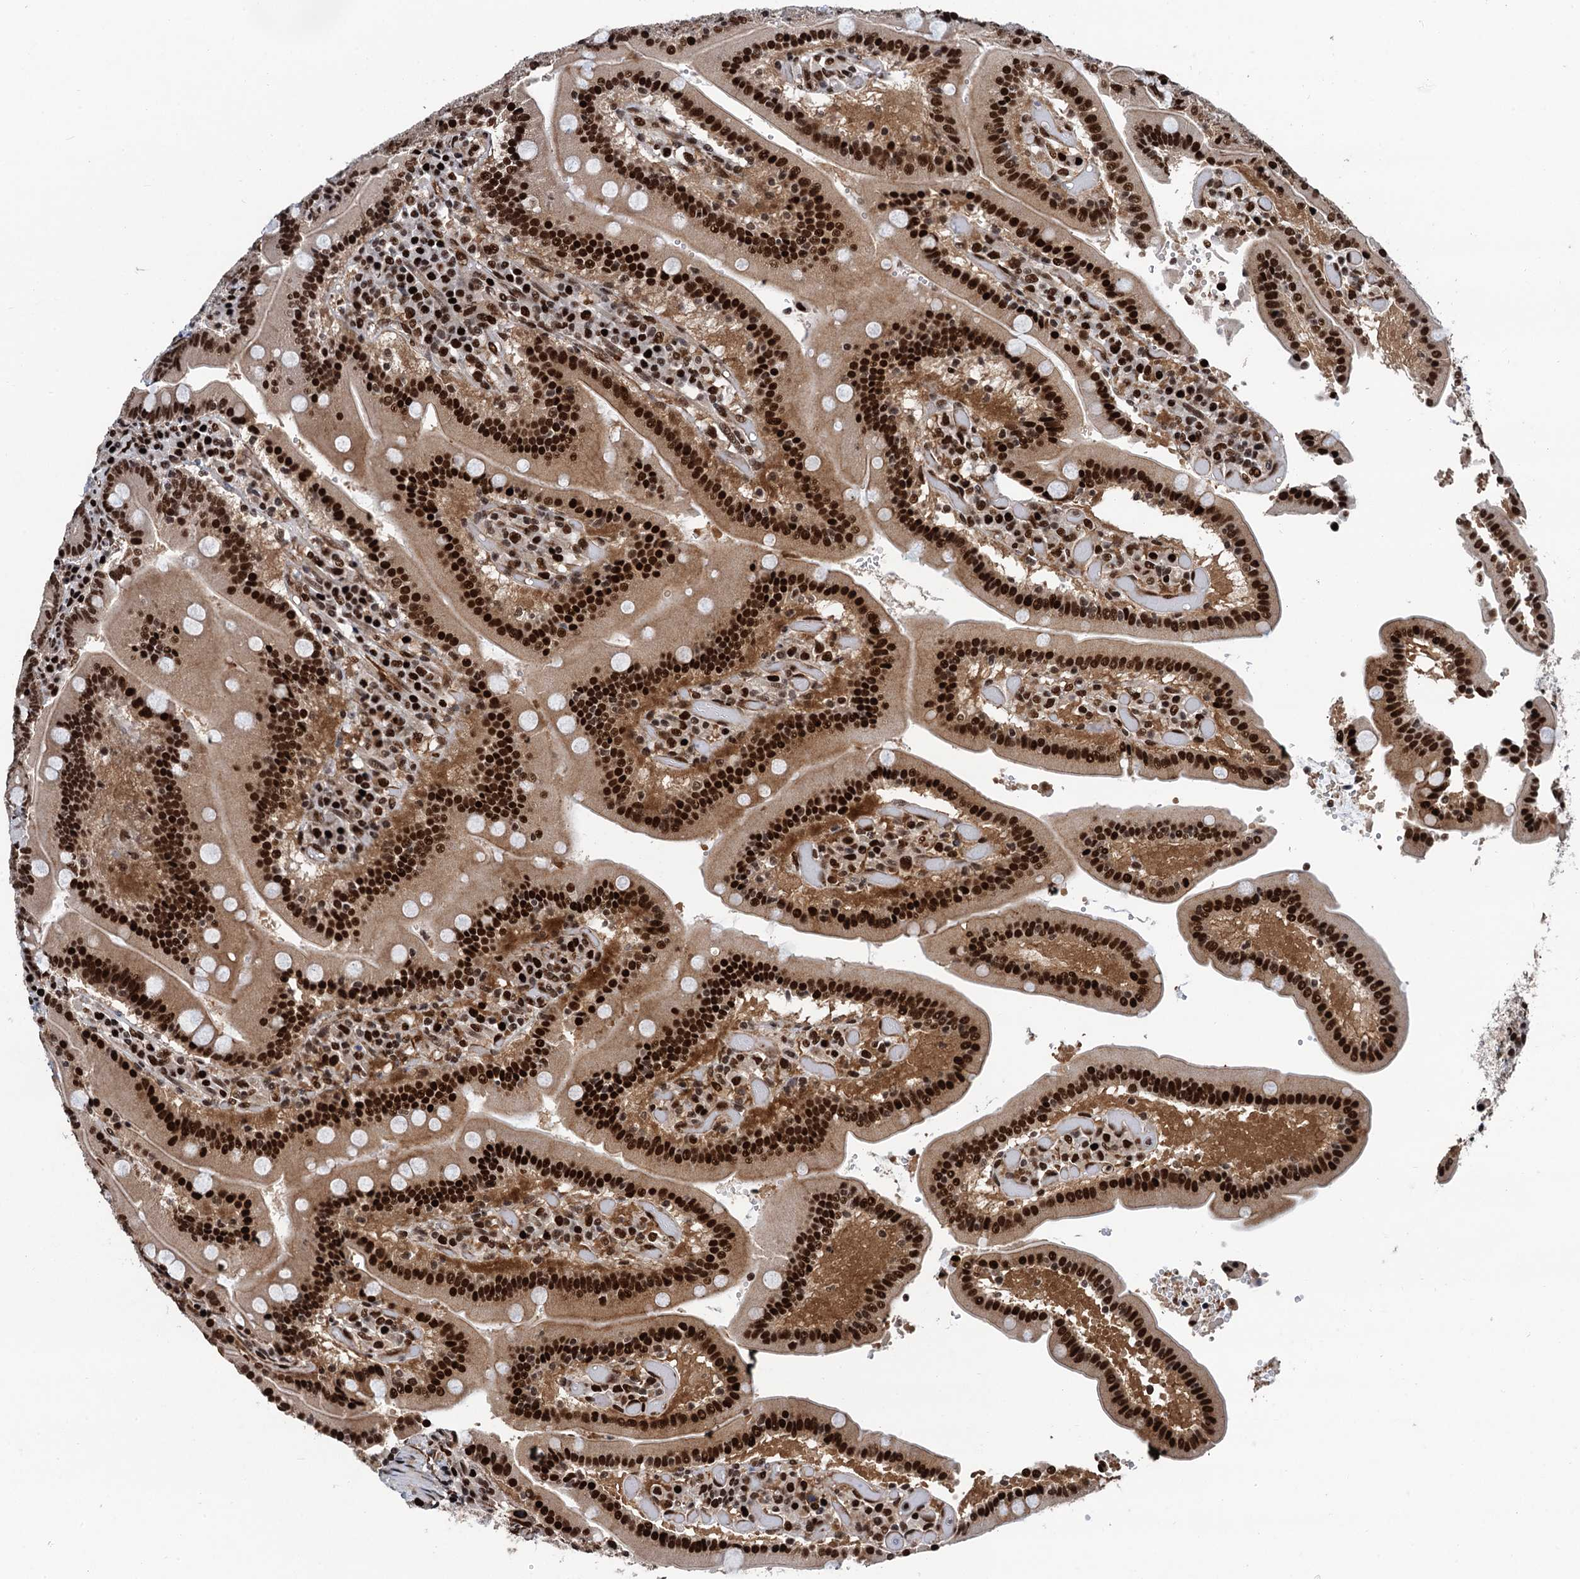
{"staining": {"intensity": "strong", "quantity": ">75%", "location": "cytoplasmic/membranous,nuclear"}, "tissue": "duodenum", "cell_type": "Glandular cells", "image_type": "normal", "snomed": [{"axis": "morphology", "description": "Normal tissue, NOS"}, {"axis": "topography", "description": "Duodenum"}], "caption": "Duodenum stained with DAB (3,3'-diaminobenzidine) IHC demonstrates high levels of strong cytoplasmic/membranous,nuclear staining in approximately >75% of glandular cells.", "gene": "PPP4R1", "patient": {"sex": "female", "age": 62}}